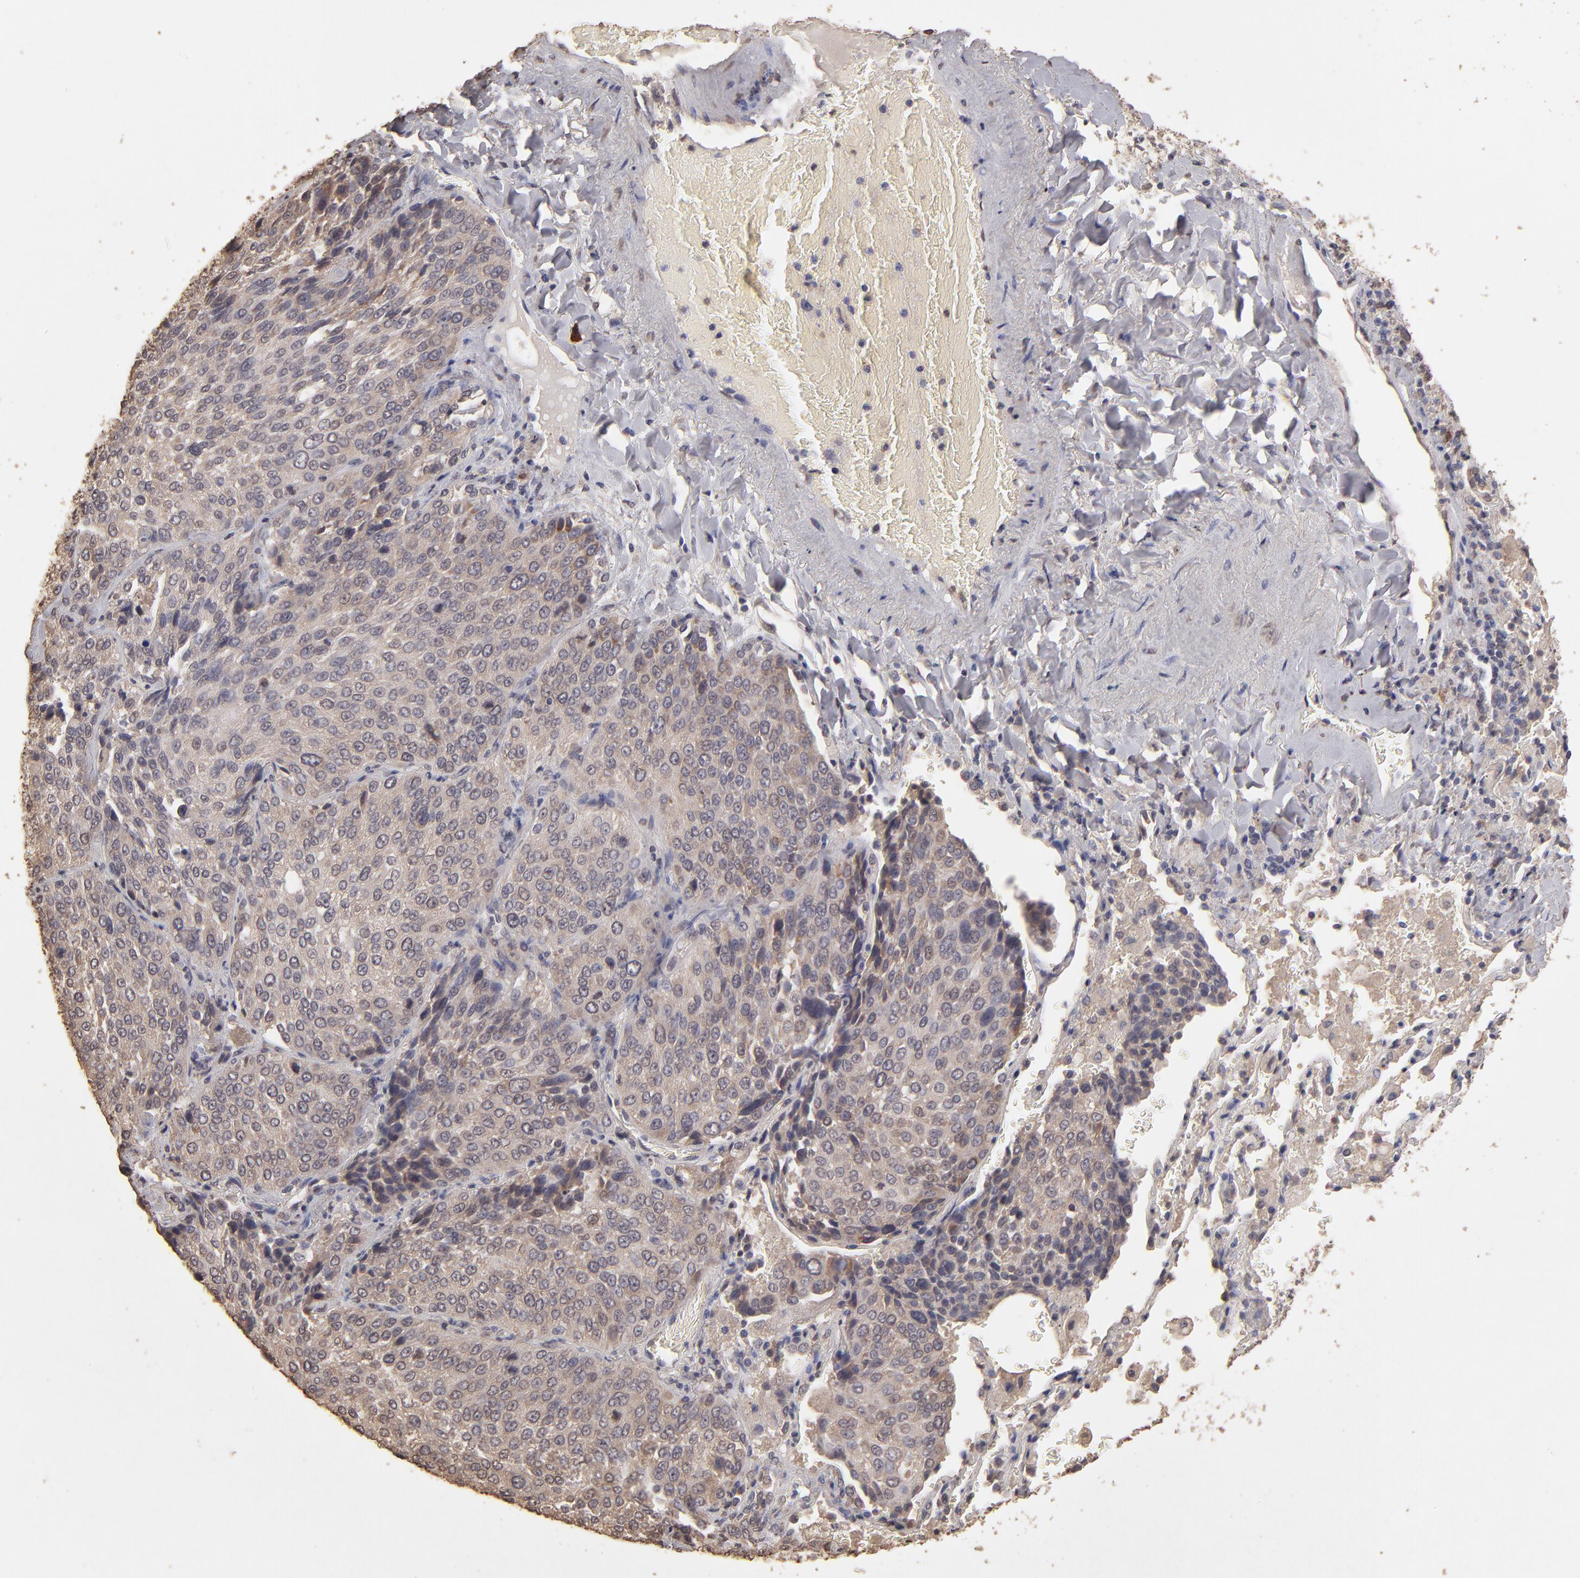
{"staining": {"intensity": "moderate", "quantity": ">75%", "location": "cytoplasmic/membranous"}, "tissue": "lung cancer", "cell_type": "Tumor cells", "image_type": "cancer", "snomed": [{"axis": "morphology", "description": "Squamous cell carcinoma, NOS"}, {"axis": "topography", "description": "Lung"}], "caption": "Brown immunohistochemical staining in human squamous cell carcinoma (lung) demonstrates moderate cytoplasmic/membranous positivity in about >75% of tumor cells.", "gene": "OPHN1", "patient": {"sex": "male", "age": 54}}